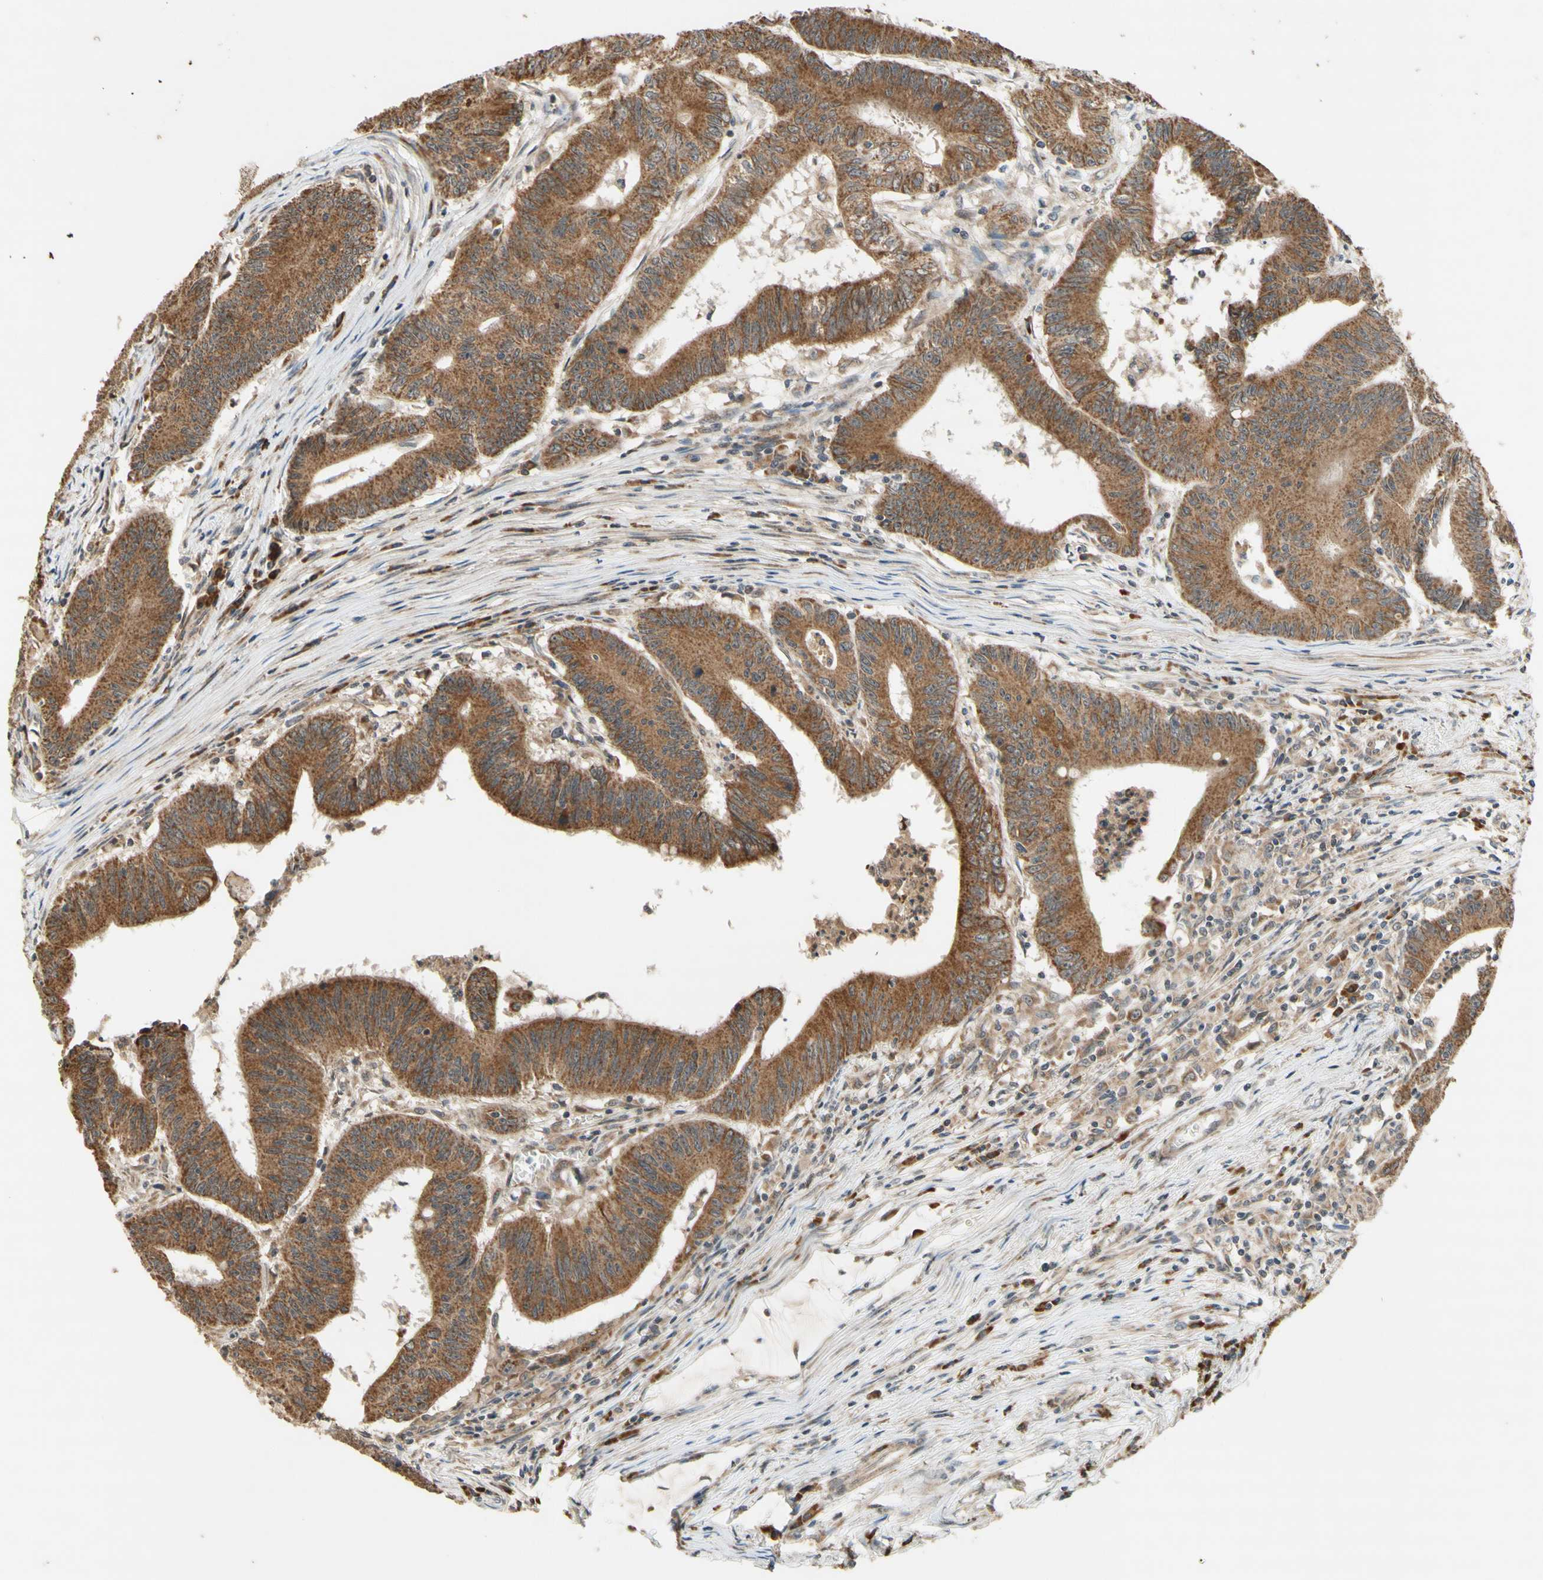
{"staining": {"intensity": "moderate", "quantity": ">75%", "location": "cytoplasmic/membranous"}, "tissue": "colorectal cancer", "cell_type": "Tumor cells", "image_type": "cancer", "snomed": [{"axis": "morphology", "description": "Adenocarcinoma, NOS"}, {"axis": "topography", "description": "Colon"}], "caption": "This photomicrograph demonstrates IHC staining of colorectal adenocarcinoma, with medium moderate cytoplasmic/membranous expression in about >75% of tumor cells.", "gene": "DDOST", "patient": {"sex": "male", "age": 45}}